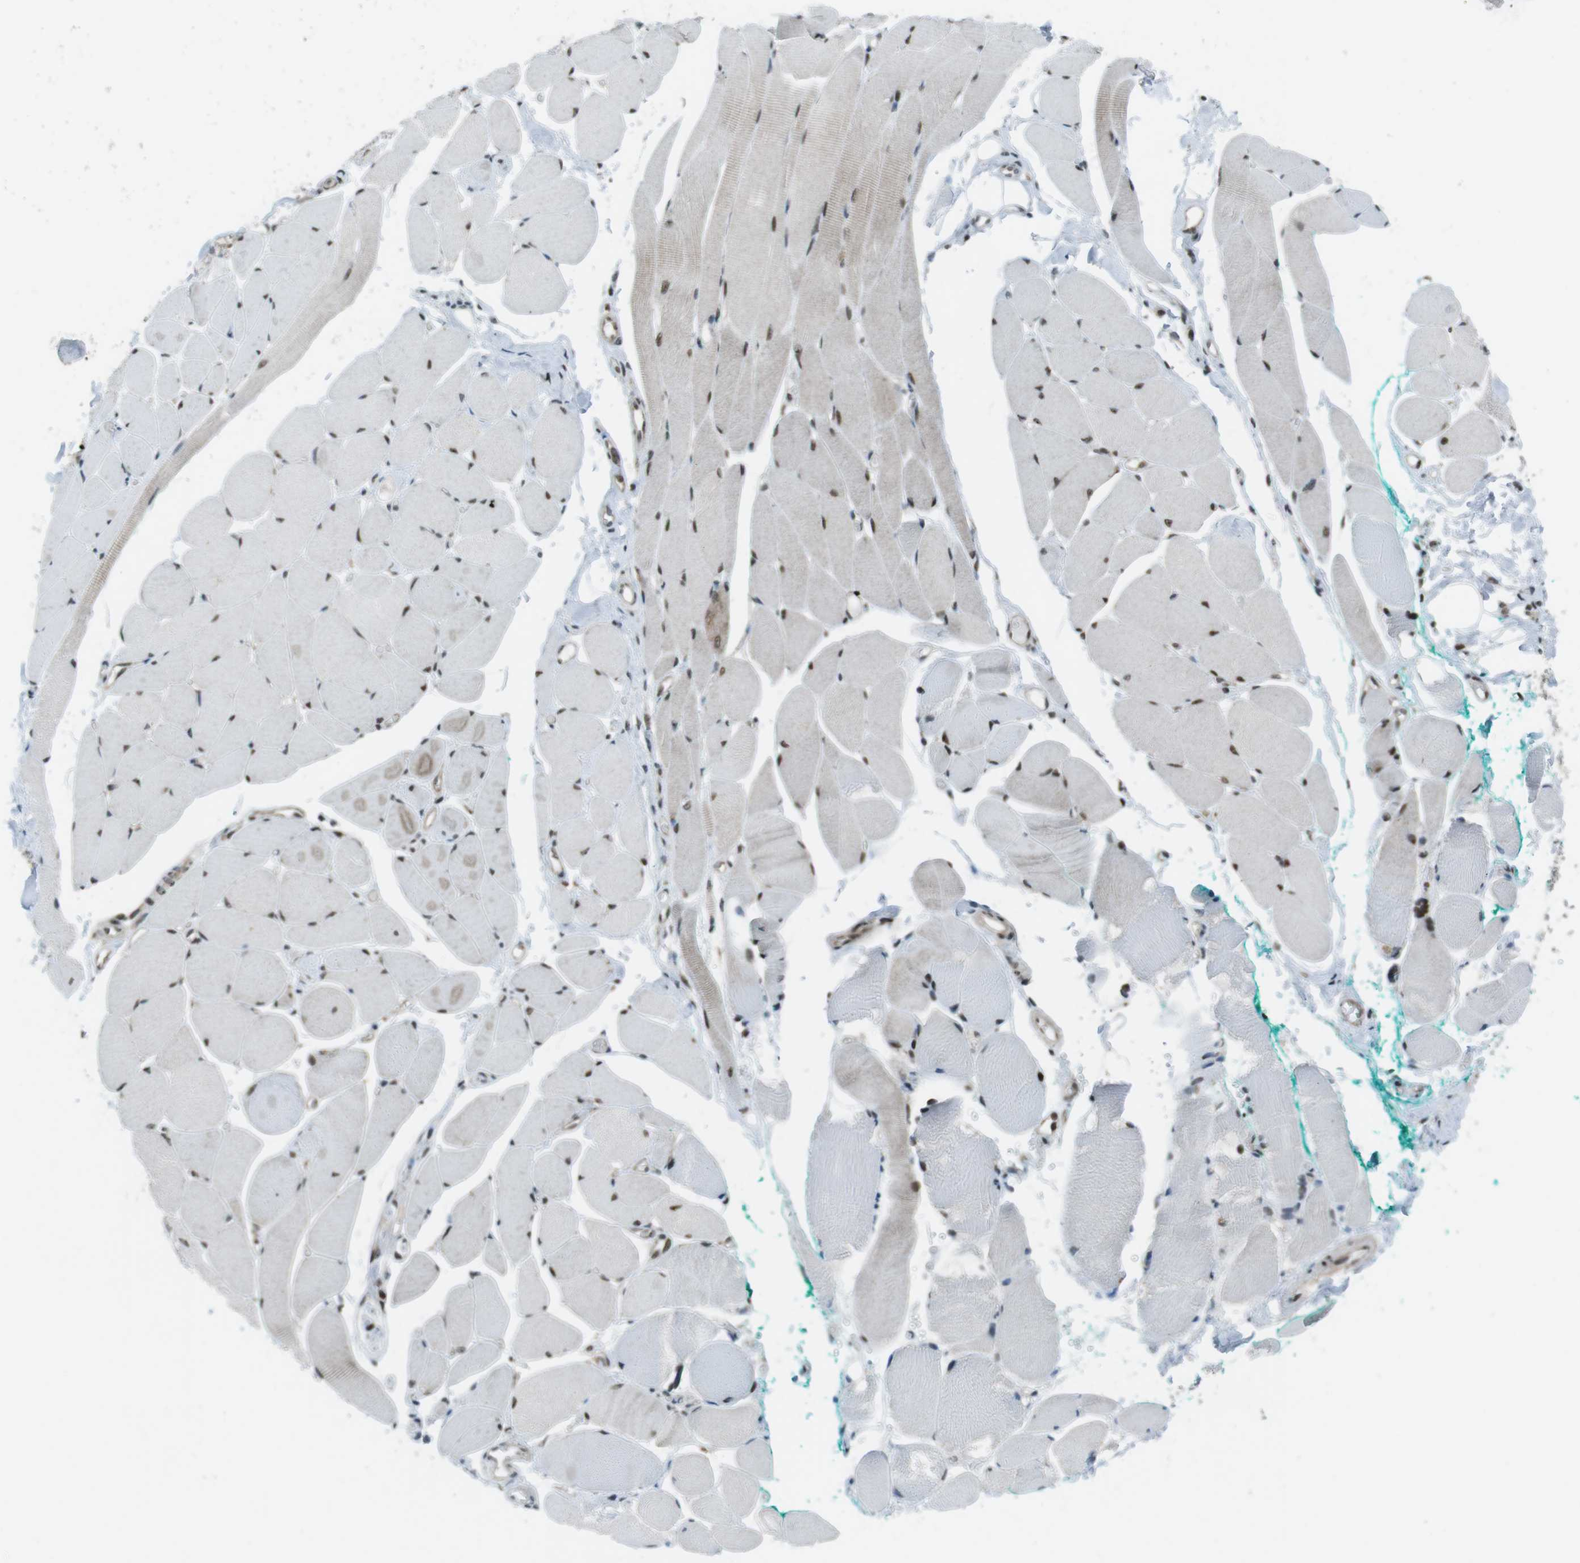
{"staining": {"intensity": "moderate", "quantity": ">75%", "location": "nuclear"}, "tissue": "skeletal muscle", "cell_type": "Myocytes", "image_type": "normal", "snomed": [{"axis": "morphology", "description": "Normal tissue, NOS"}, {"axis": "topography", "description": "Skeletal muscle"}, {"axis": "topography", "description": "Peripheral nerve tissue"}], "caption": "Immunohistochemistry histopathology image of unremarkable skeletal muscle: skeletal muscle stained using IHC reveals medium levels of moderate protein expression localized specifically in the nuclear of myocytes, appearing as a nuclear brown color.", "gene": "CSNK1D", "patient": {"sex": "female", "age": 84}}